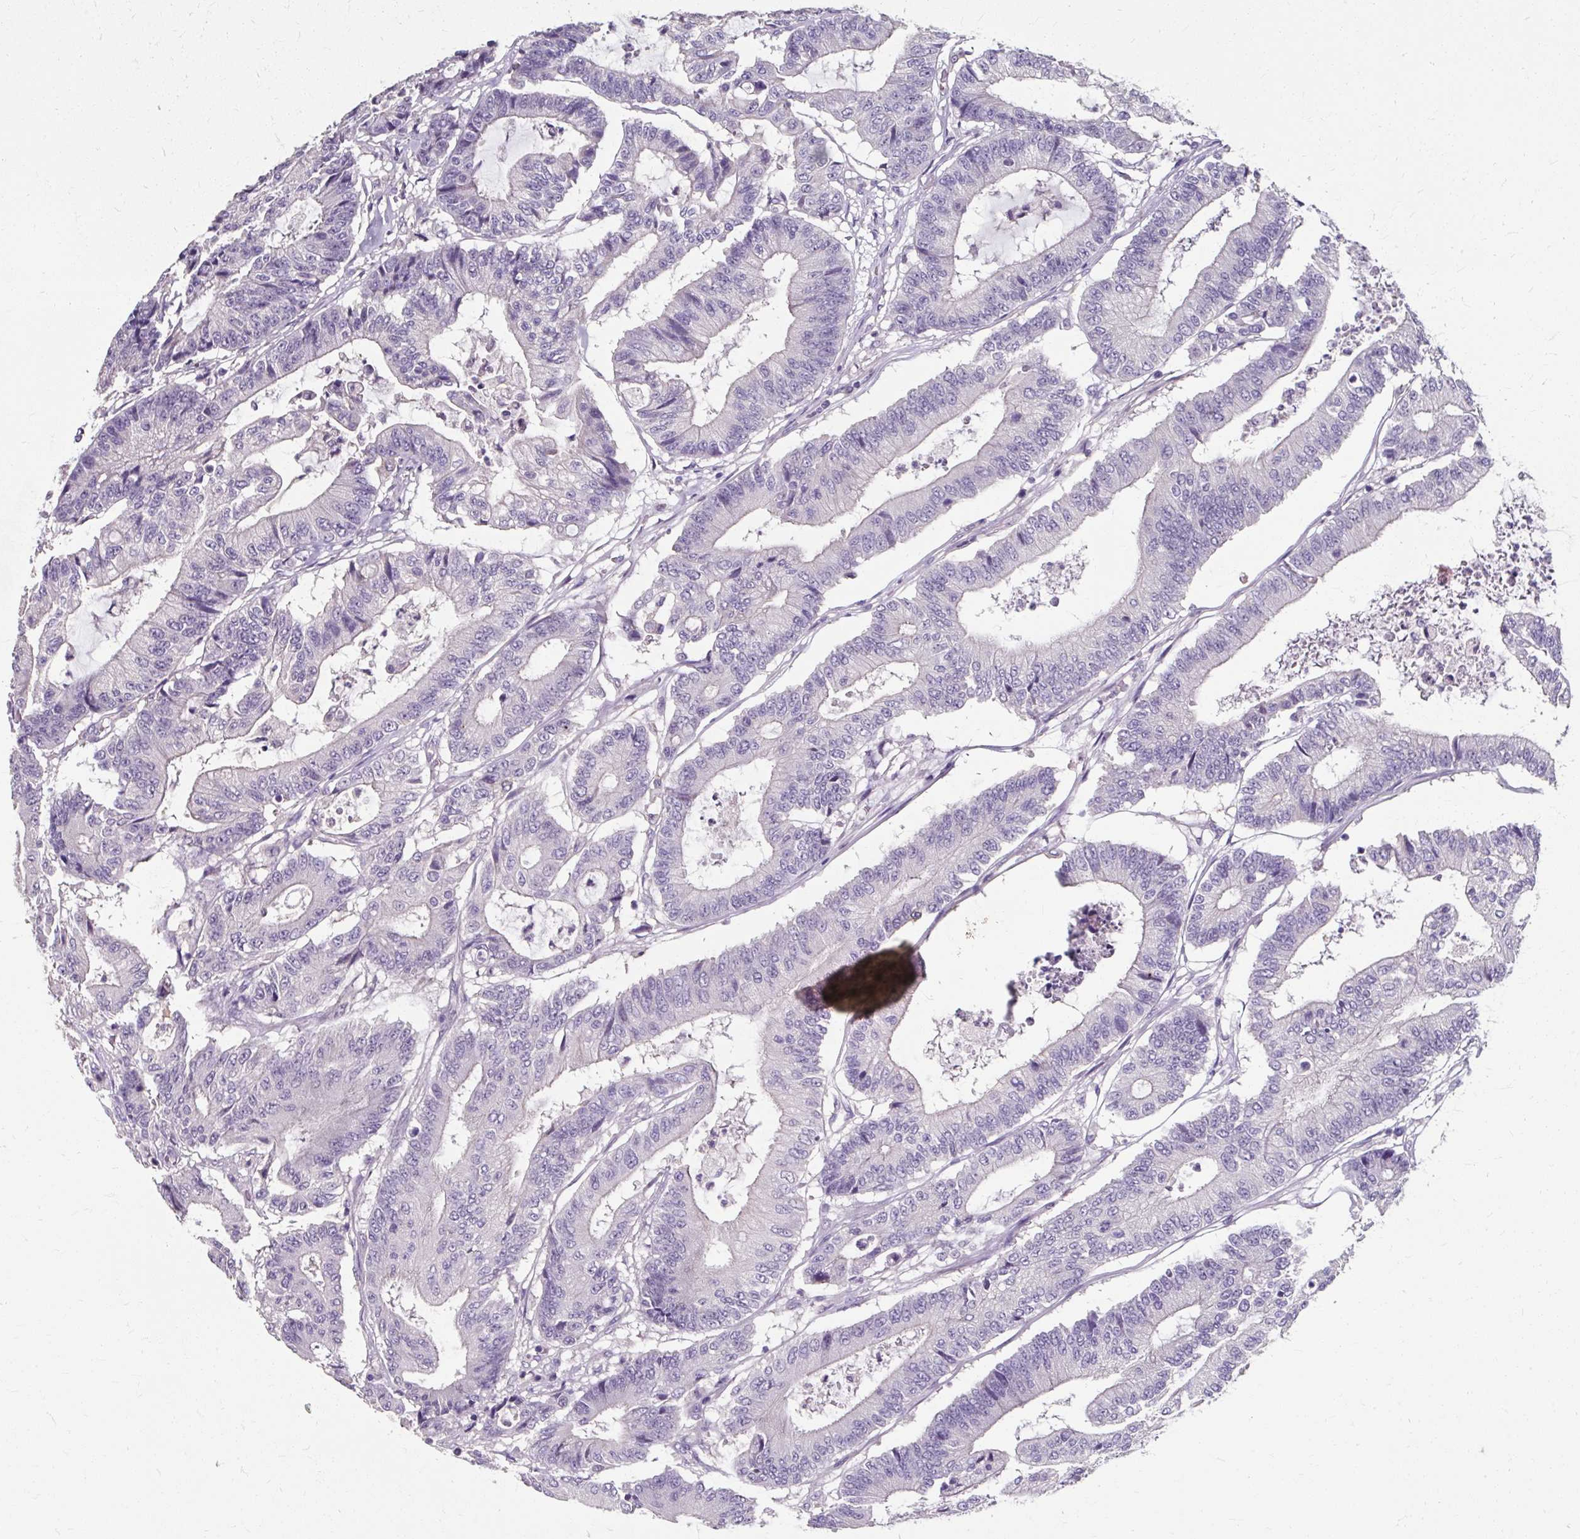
{"staining": {"intensity": "negative", "quantity": "none", "location": "none"}, "tissue": "colorectal cancer", "cell_type": "Tumor cells", "image_type": "cancer", "snomed": [{"axis": "morphology", "description": "Adenocarcinoma, NOS"}, {"axis": "topography", "description": "Colon"}], "caption": "Immunohistochemistry photomicrograph of neoplastic tissue: human colorectal cancer stained with DAB (3,3'-diaminobenzidine) exhibits no significant protein staining in tumor cells.", "gene": "KLHL24", "patient": {"sex": "female", "age": 84}}